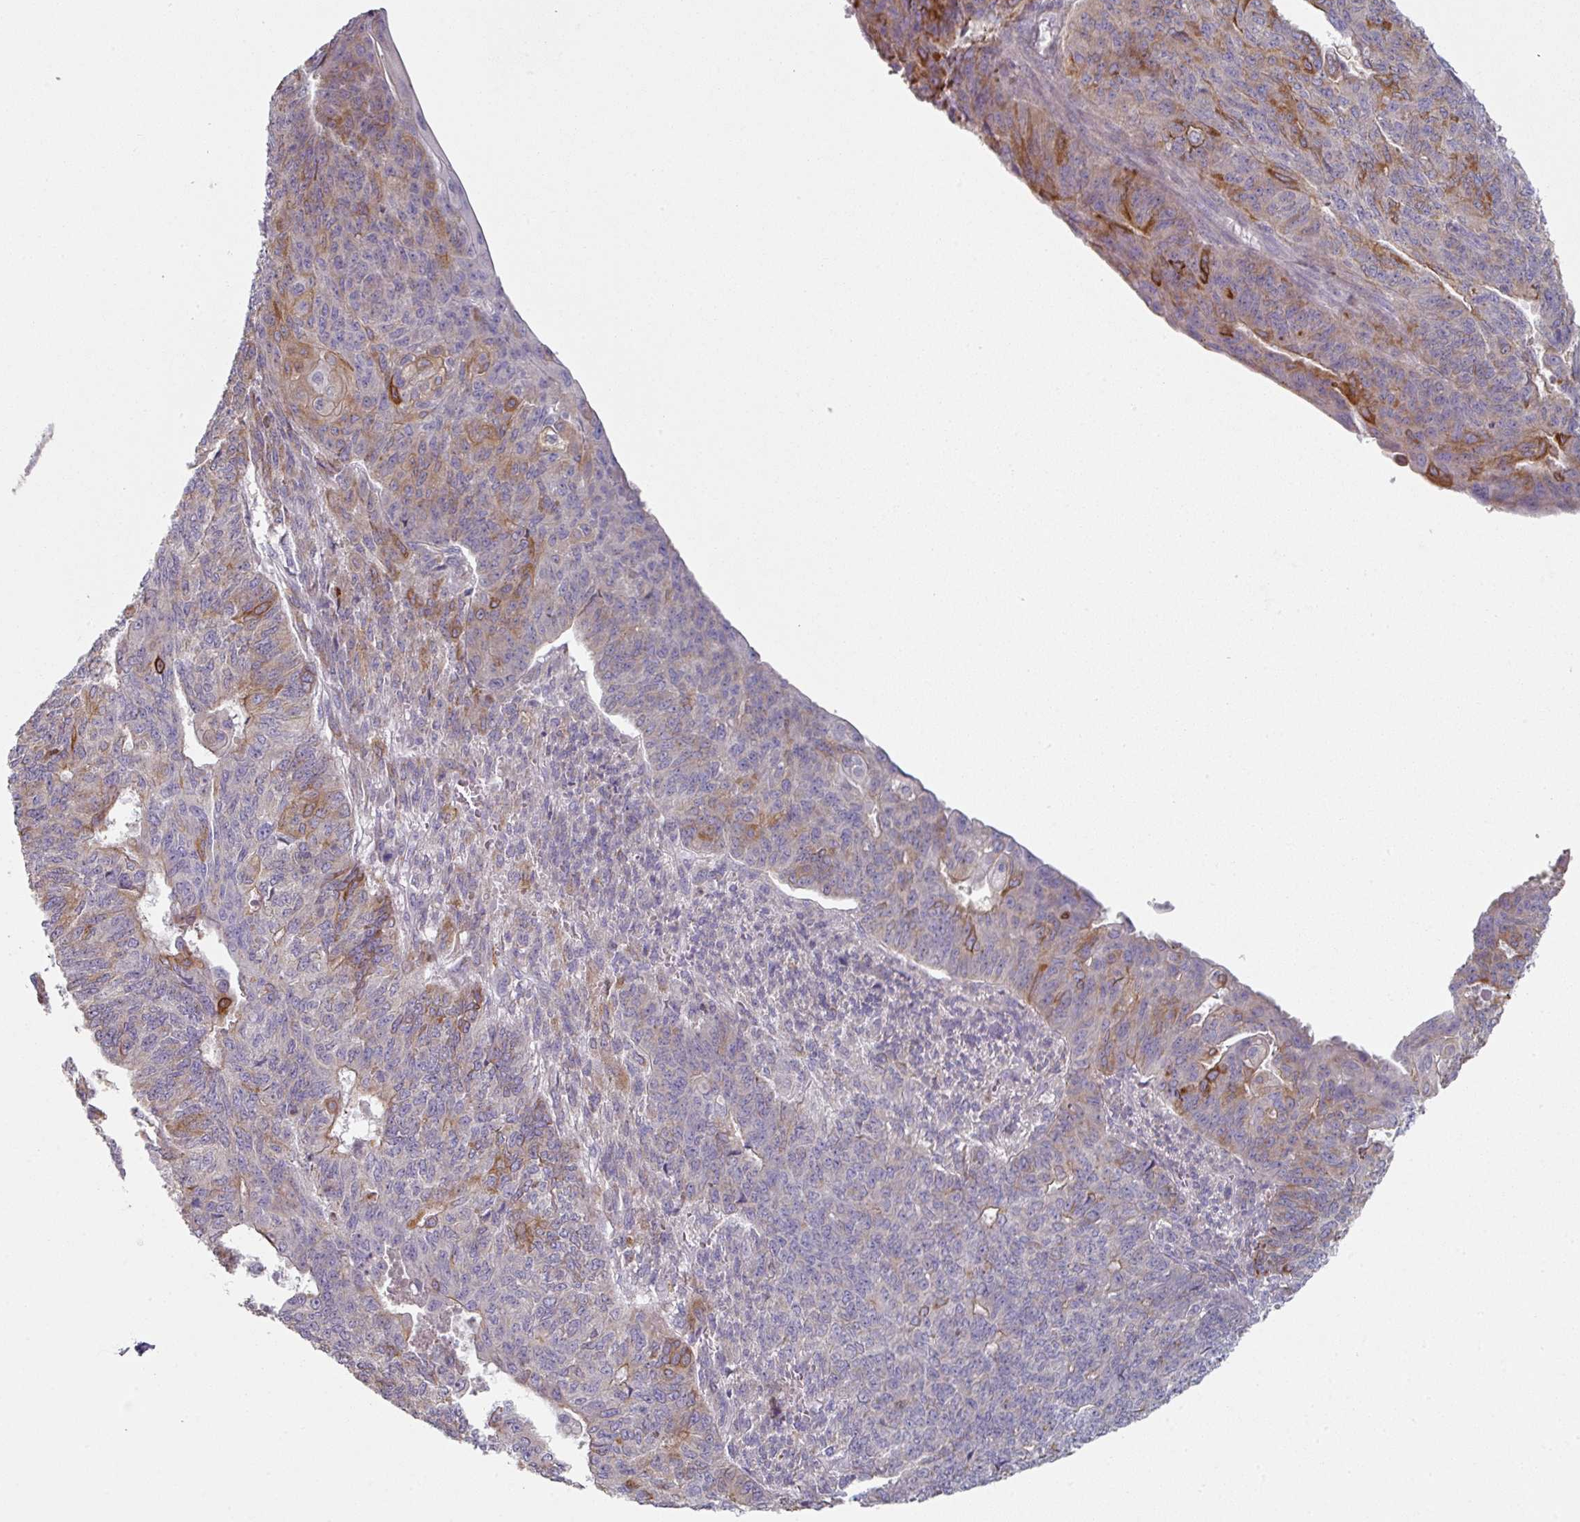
{"staining": {"intensity": "moderate", "quantity": "<25%", "location": "cytoplasmic/membranous"}, "tissue": "endometrial cancer", "cell_type": "Tumor cells", "image_type": "cancer", "snomed": [{"axis": "morphology", "description": "Adenocarcinoma, NOS"}, {"axis": "topography", "description": "Endometrium"}], "caption": "Approximately <25% of tumor cells in human endometrial cancer show moderate cytoplasmic/membranous protein expression as visualized by brown immunohistochemical staining.", "gene": "WSB2", "patient": {"sex": "female", "age": 32}}